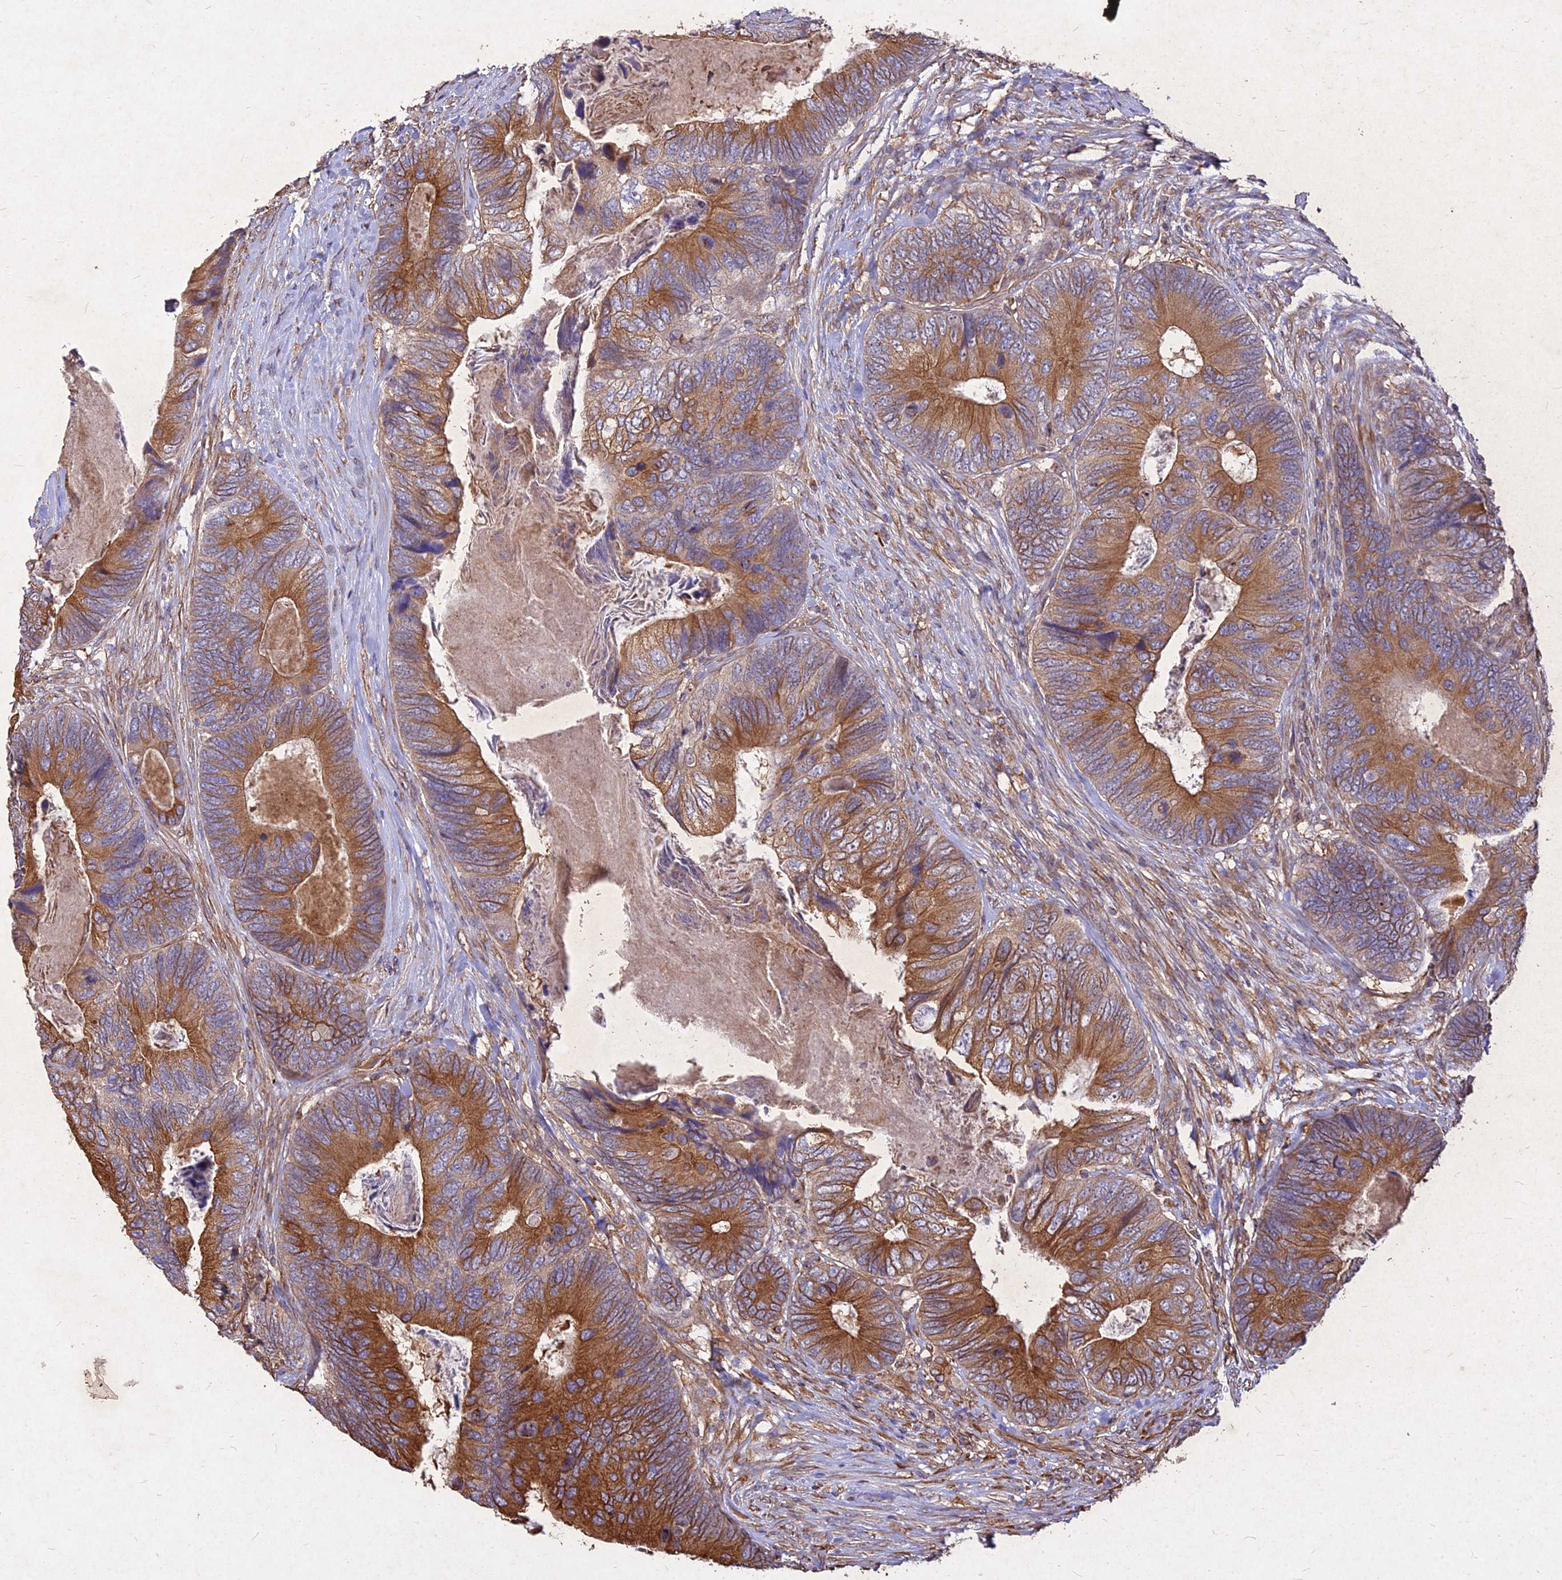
{"staining": {"intensity": "strong", "quantity": ">75%", "location": "cytoplasmic/membranous"}, "tissue": "colorectal cancer", "cell_type": "Tumor cells", "image_type": "cancer", "snomed": [{"axis": "morphology", "description": "Adenocarcinoma, NOS"}, {"axis": "topography", "description": "Colon"}], "caption": "Protein staining of colorectal cancer (adenocarcinoma) tissue displays strong cytoplasmic/membranous expression in approximately >75% of tumor cells.", "gene": "SKA1", "patient": {"sex": "female", "age": 67}}